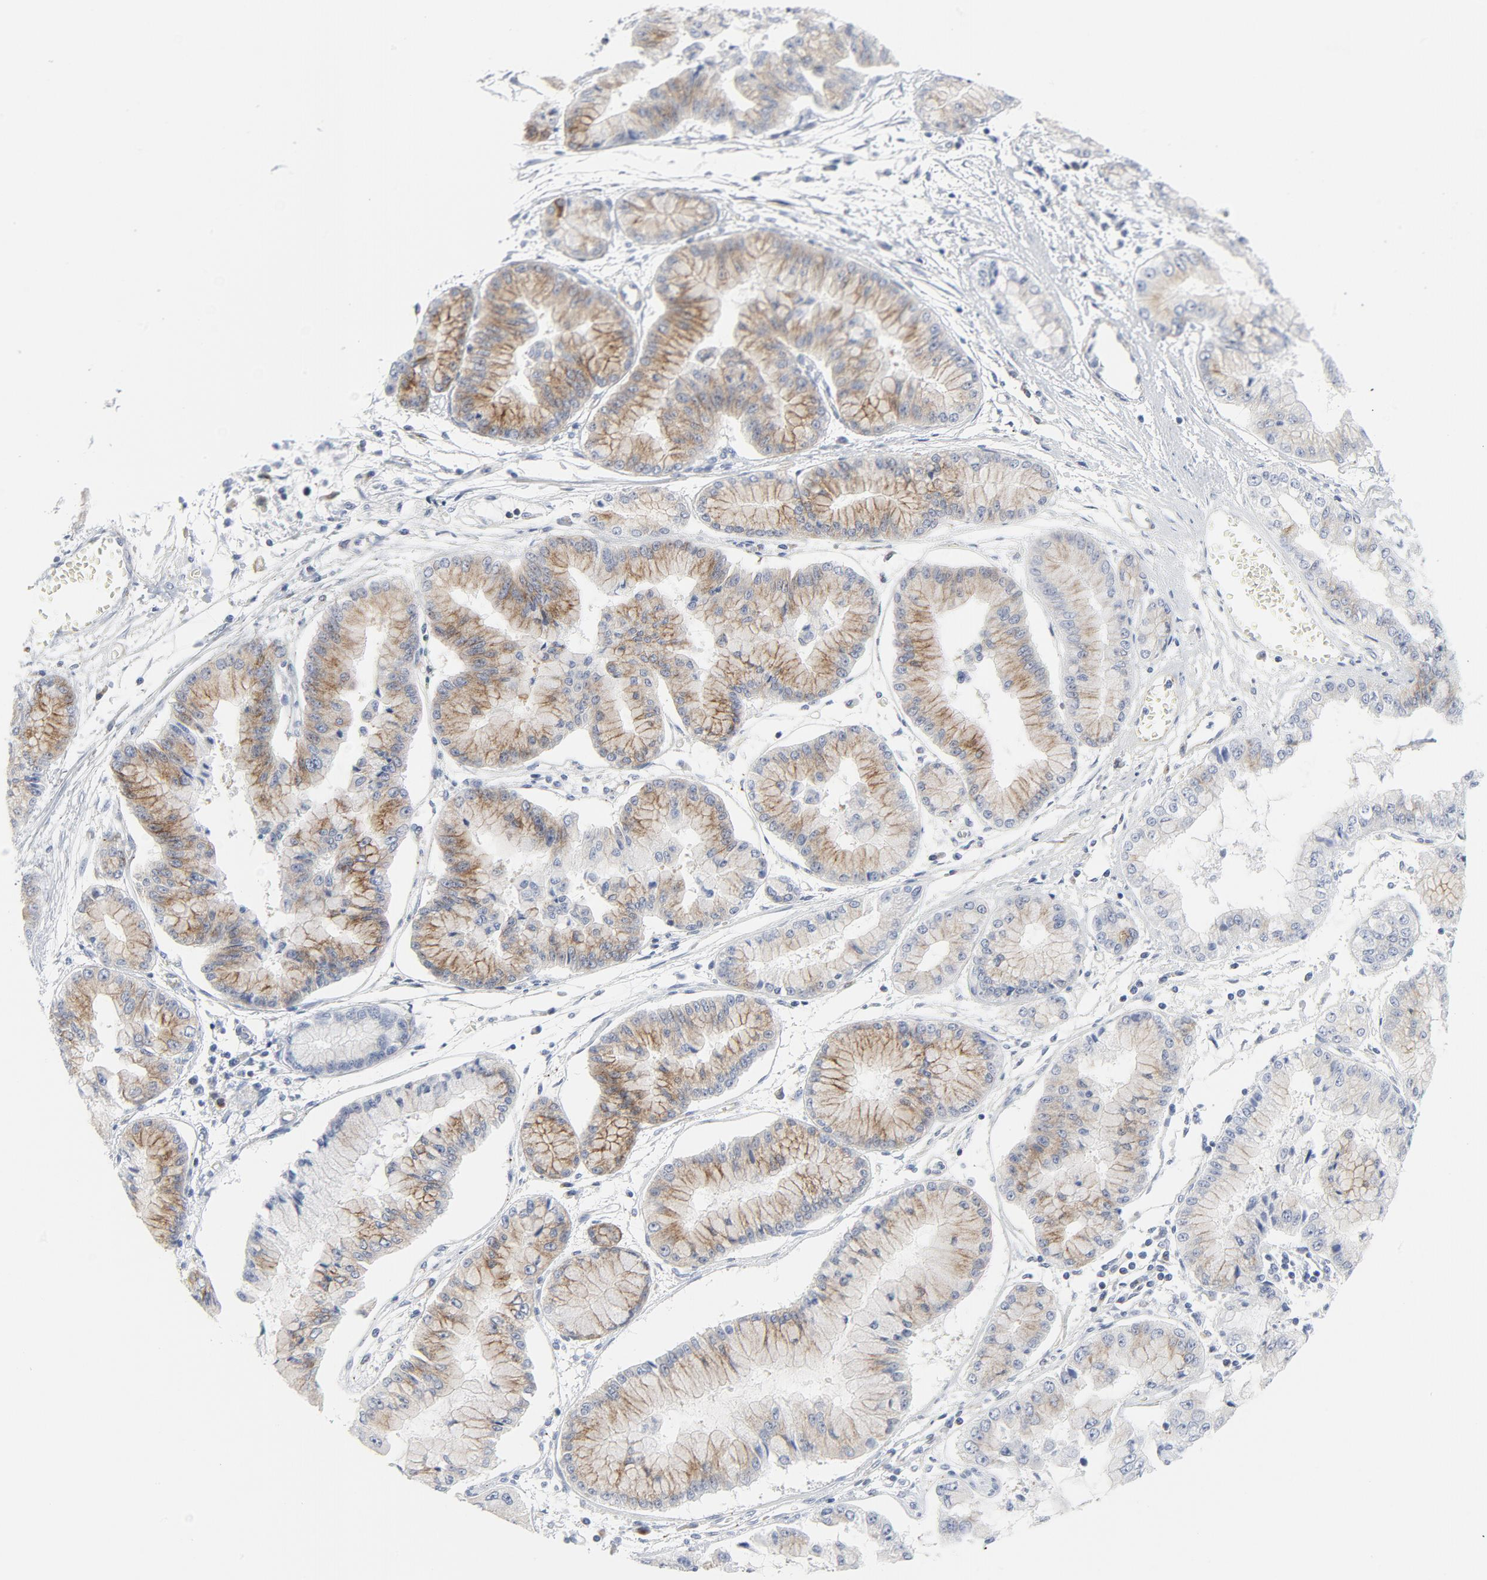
{"staining": {"intensity": "moderate", "quantity": "25%-75%", "location": "cytoplasmic/membranous"}, "tissue": "liver cancer", "cell_type": "Tumor cells", "image_type": "cancer", "snomed": [{"axis": "morphology", "description": "Cholangiocarcinoma"}, {"axis": "topography", "description": "Liver"}], "caption": "Moderate cytoplasmic/membranous protein positivity is seen in about 25%-75% of tumor cells in liver cholangiocarcinoma.", "gene": "TUBB1", "patient": {"sex": "female", "age": 79}}